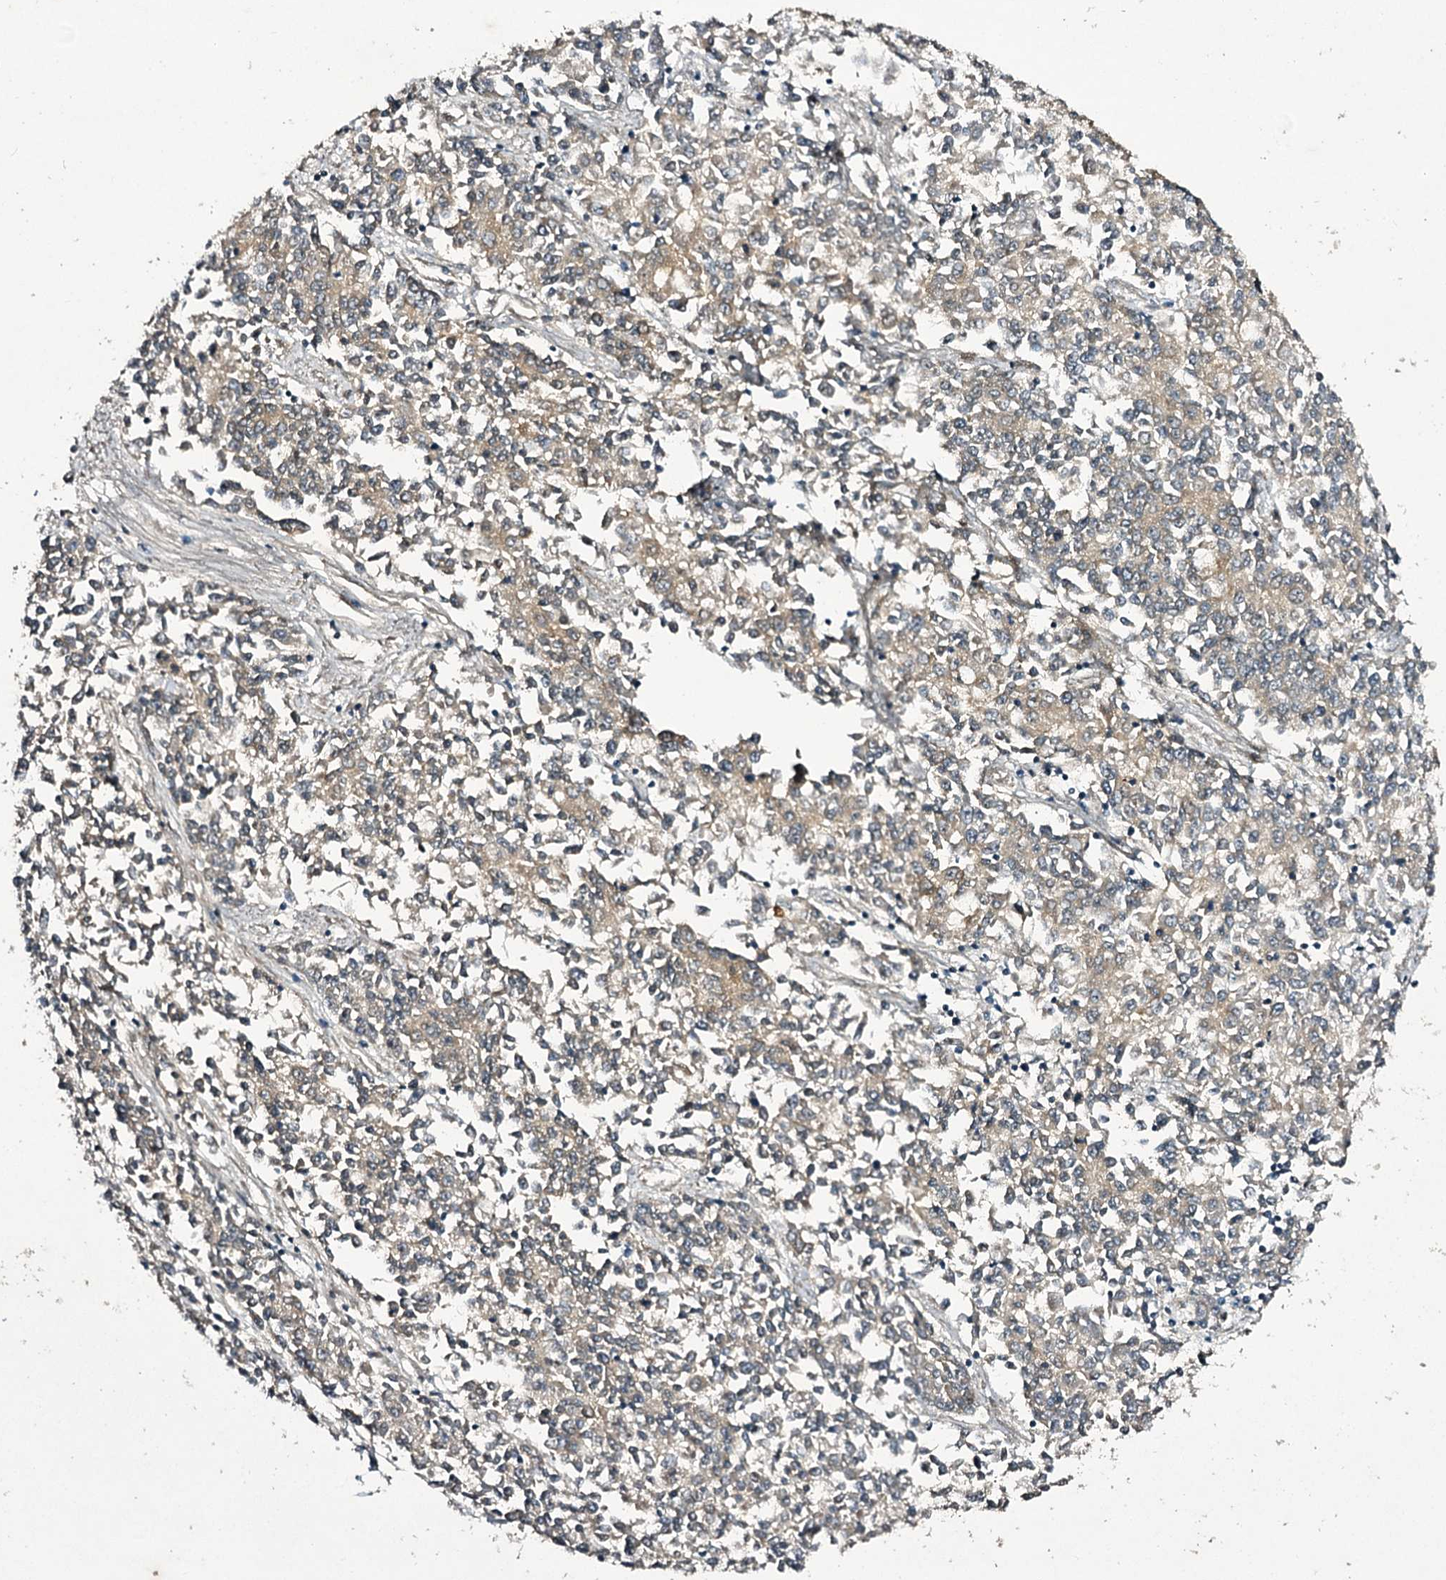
{"staining": {"intensity": "weak", "quantity": ">75%", "location": "cytoplasmic/membranous"}, "tissue": "endometrial cancer", "cell_type": "Tumor cells", "image_type": "cancer", "snomed": [{"axis": "morphology", "description": "Adenocarcinoma, NOS"}, {"axis": "topography", "description": "Endometrium"}], "caption": "Adenocarcinoma (endometrial) was stained to show a protein in brown. There is low levels of weak cytoplasmic/membranous staining in about >75% of tumor cells.", "gene": "MYO1C", "patient": {"sex": "female", "age": 50}}